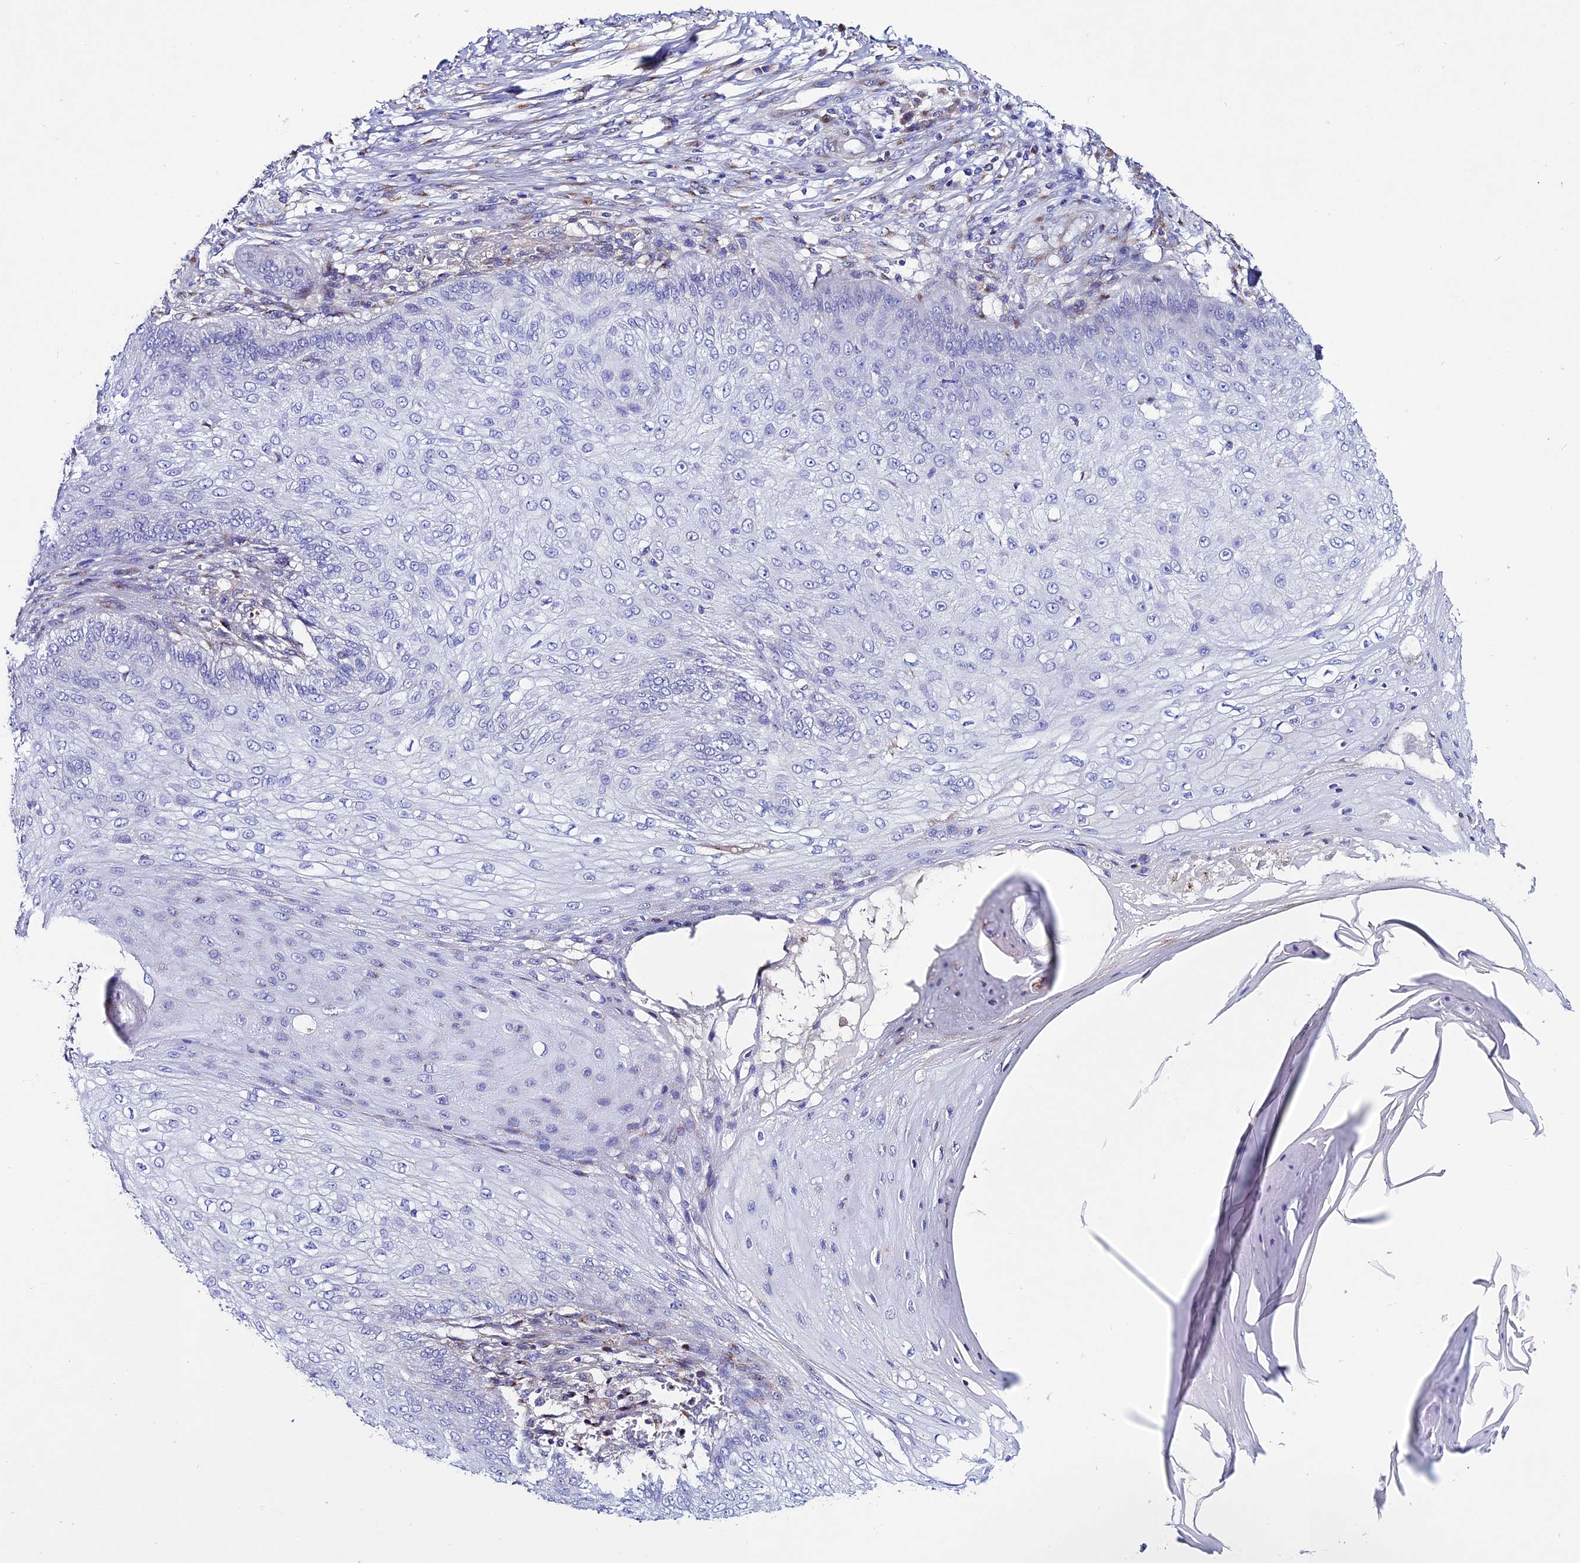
{"staining": {"intensity": "negative", "quantity": "none", "location": "none"}, "tissue": "skin cancer", "cell_type": "Tumor cells", "image_type": "cancer", "snomed": [{"axis": "morphology", "description": "Squamous cell carcinoma, NOS"}, {"axis": "topography", "description": "Skin"}], "caption": "An immunohistochemistry (IHC) histopathology image of skin squamous cell carcinoma is shown. There is no staining in tumor cells of skin squamous cell carcinoma. (DAB (3,3'-diaminobenzidine) IHC visualized using brightfield microscopy, high magnification).", "gene": "OR51Q1", "patient": {"sex": "male", "age": 70}}